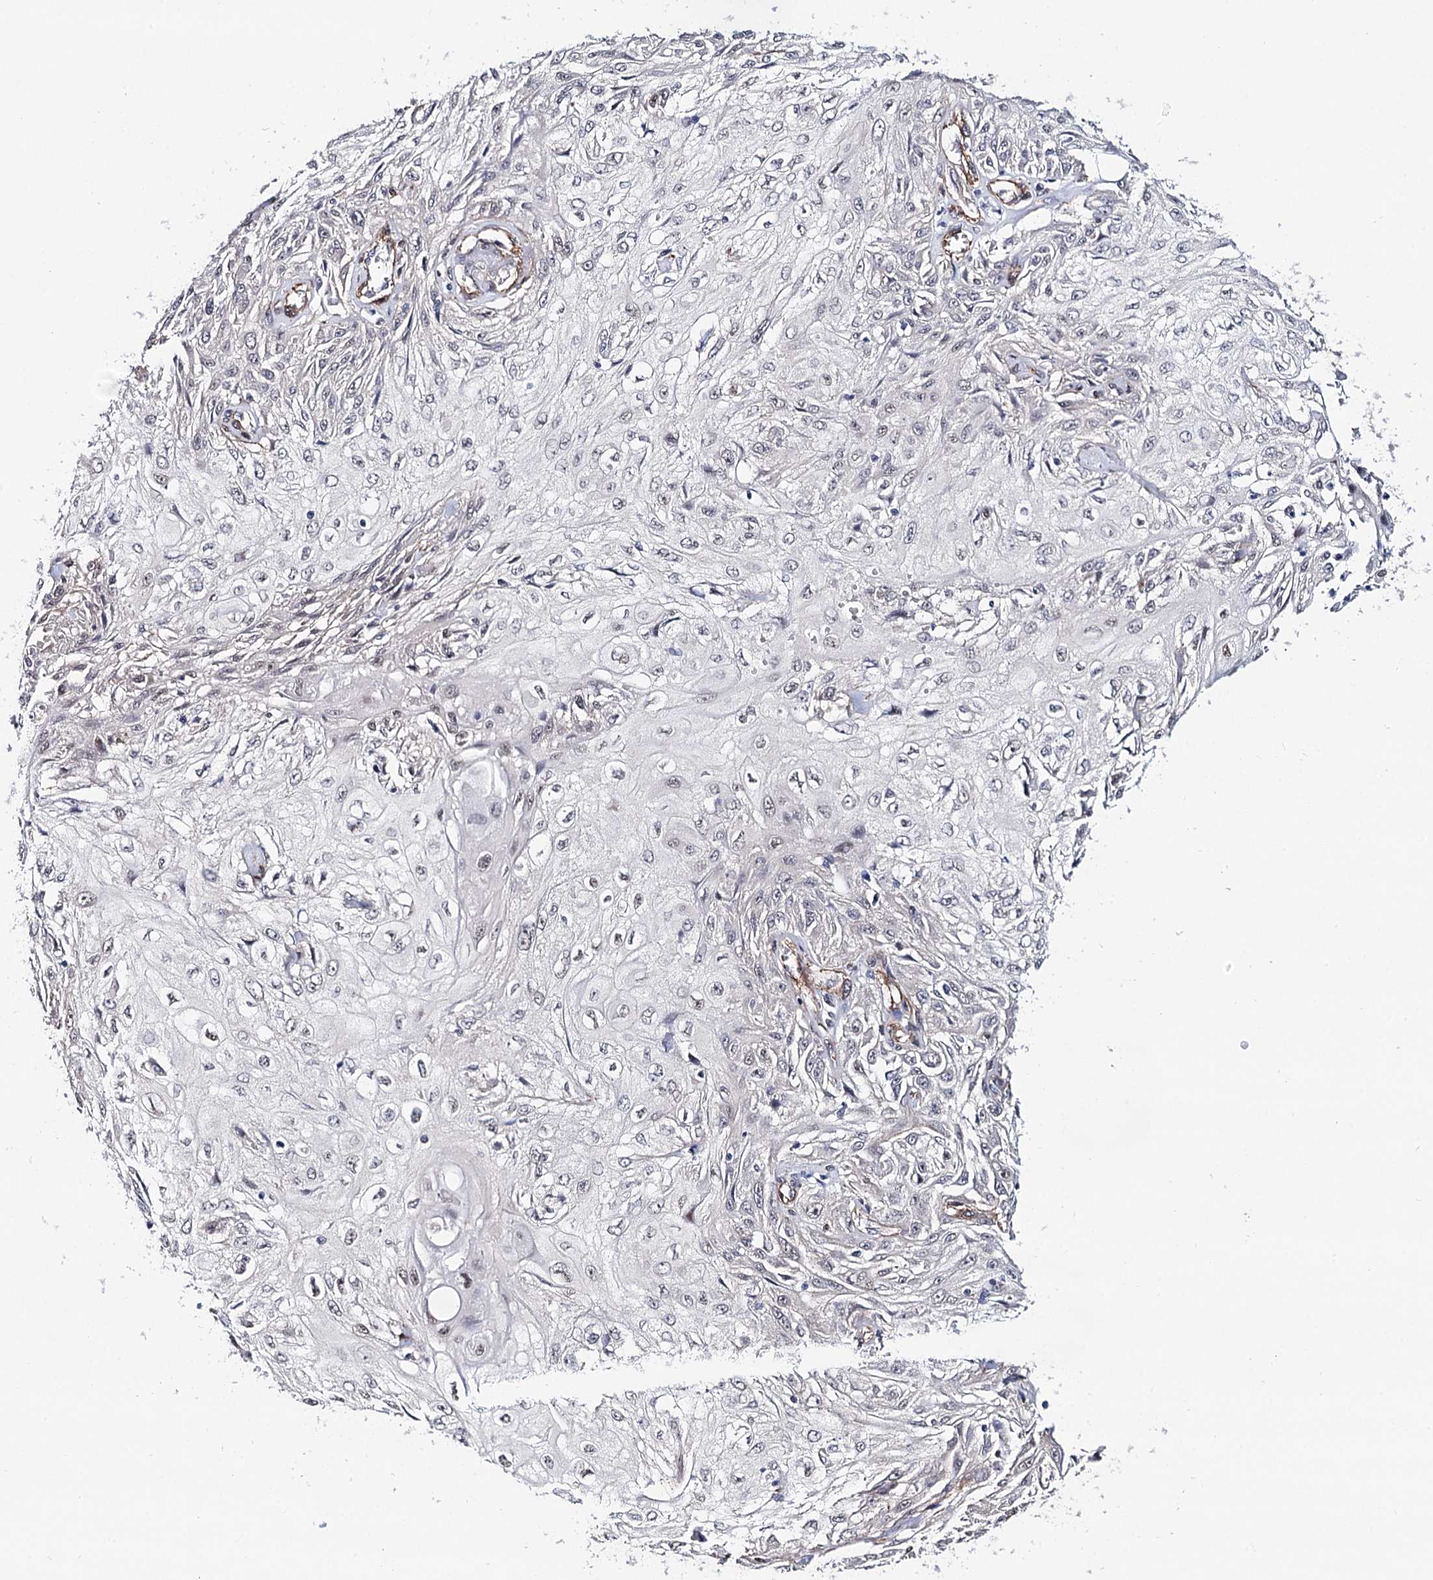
{"staining": {"intensity": "negative", "quantity": "none", "location": "none"}, "tissue": "skin cancer", "cell_type": "Tumor cells", "image_type": "cancer", "snomed": [{"axis": "morphology", "description": "Squamous cell carcinoma, NOS"}, {"axis": "topography", "description": "Skin"}], "caption": "Immunohistochemistry photomicrograph of human skin squamous cell carcinoma stained for a protein (brown), which demonstrates no positivity in tumor cells. The staining was performed using DAB to visualize the protein expression in brown, while the nuclei were stained in blue with hematoxylin (Magnification: 20x).", "gene": "PPP2R5B", "patient": {"sex": "male", "age": 75}}